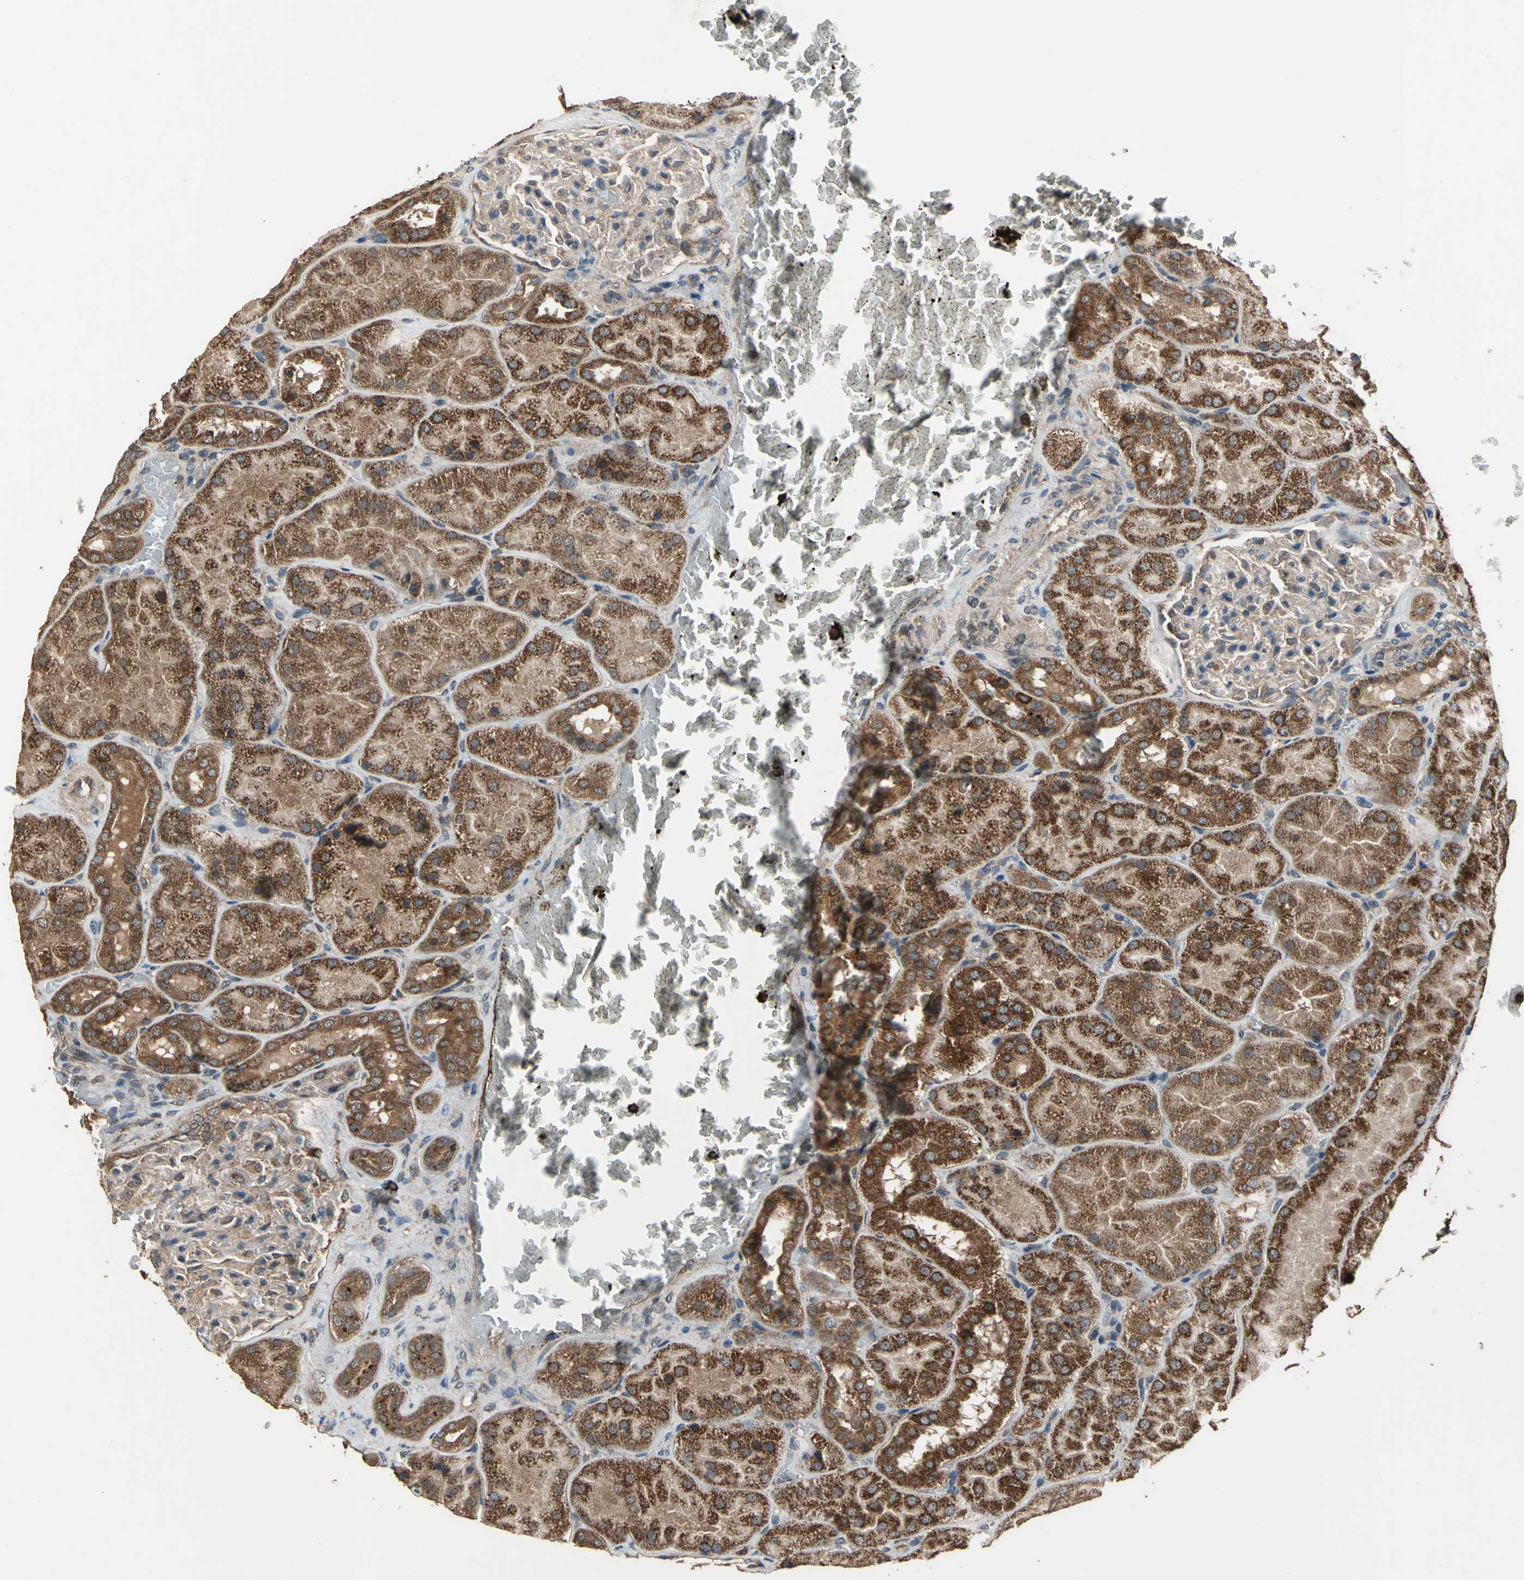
{"staining": {"intensity": "moderate", "quantity": "<25%", "location": "cytoplasmic/membranous"}, "tissue": "kidney", "cell_type": "Cells in glomeruli", "image_type": "normal", "snomed": [{"axis": "morphology", "description": "Normal tissue, NOS"}, {"axis": "topography", "description": "Kidney"}], "caption": "Immunohistochemical staining of benign kidney demonstrates <25% levels of moderate cytoplasmic/membranous protein expression in about <25% of cells in glomeruli. Nuclei are stained in blue.", "gene": "ZNF608", "patient": {"sex": "male", "age": 28}}